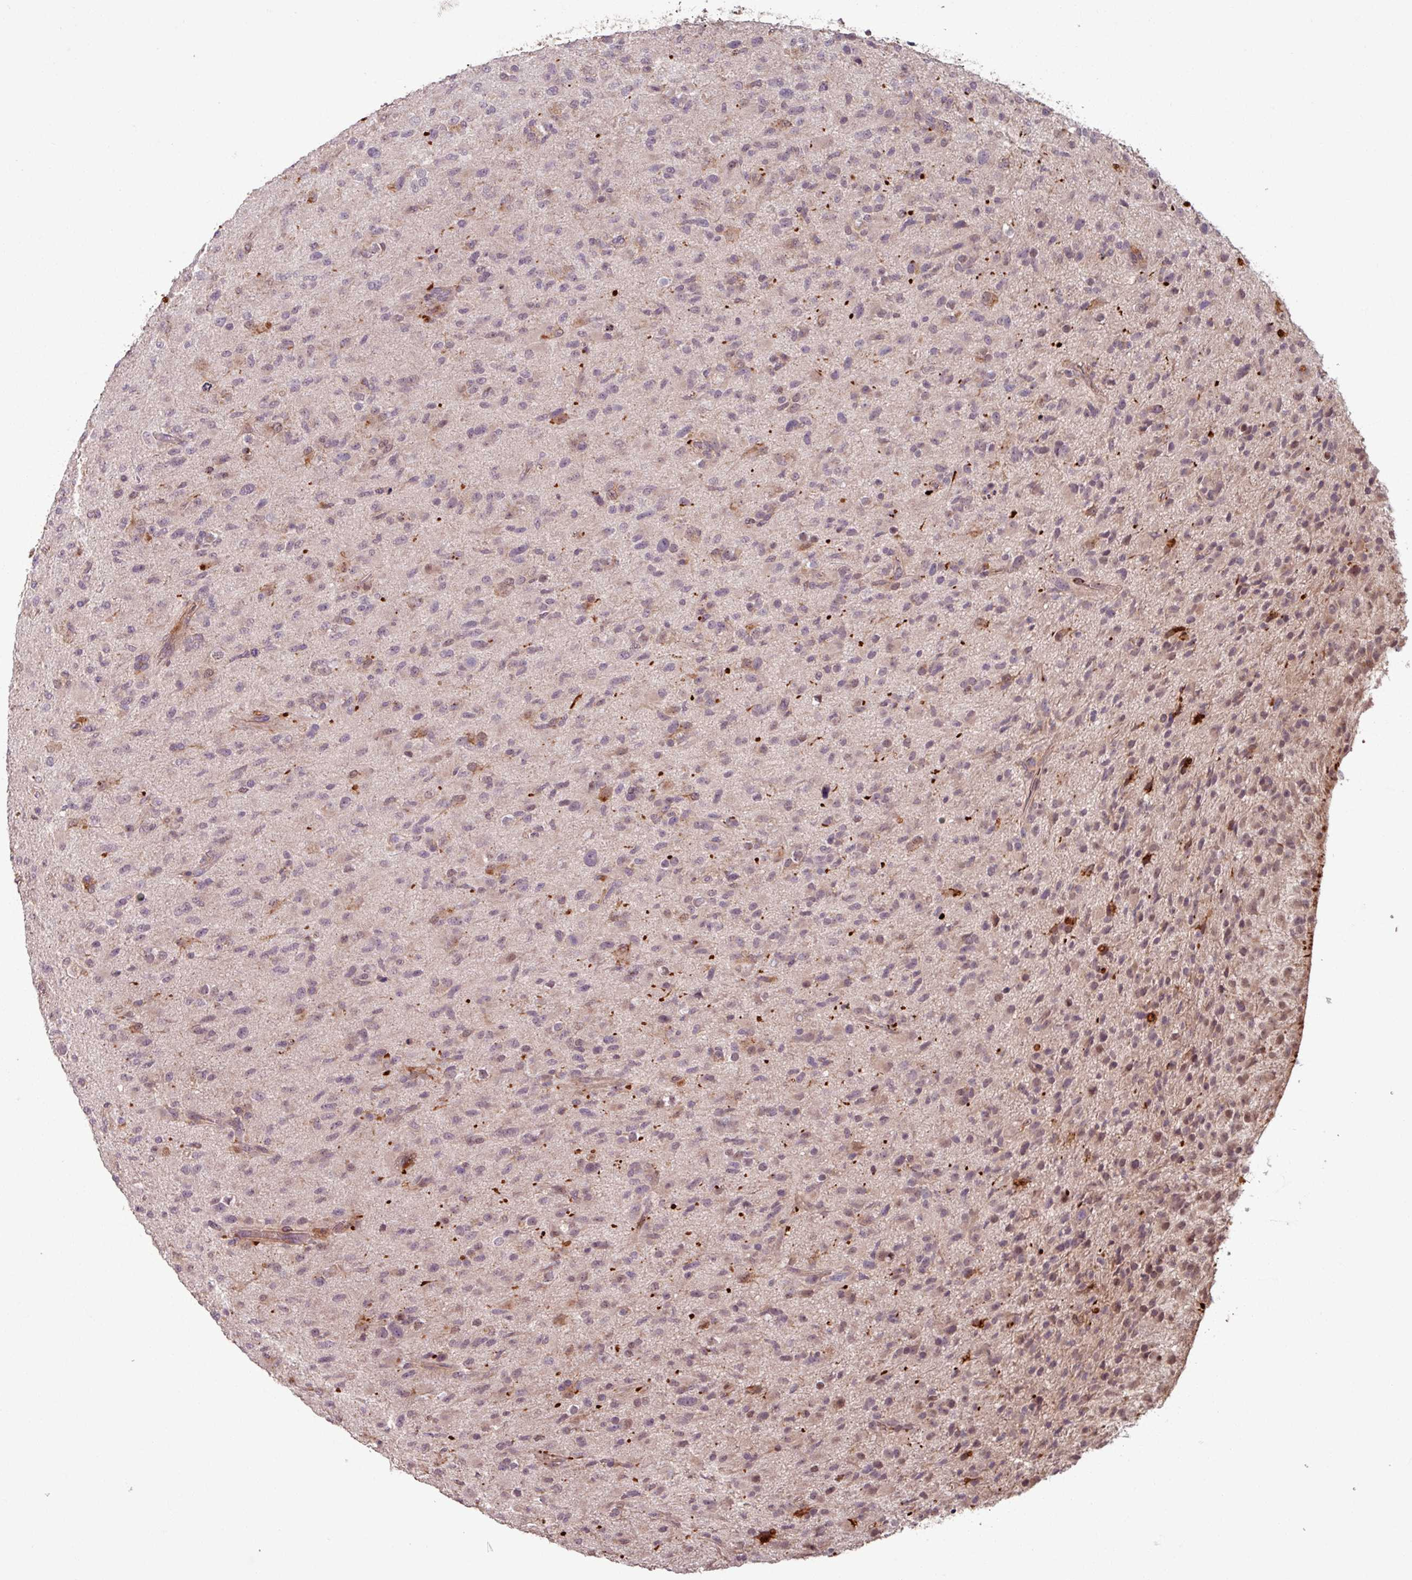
{"staining": {"intensity": "weak", "quantity": "25%-75%", "location": "cytoplasmic/membranous,nuclear"}, "tissue": "glioma", "cell_type": "Tumor cells", "image_type": "cancer", "snomed": [{"axis": "morphology", "description": "Glioma, malignant, Low grade"}, {"axis": "topography", "description": "Brain"}], "caption": "Glioma stained with a brown dye shows weak cytoplasmic/membranous and nuclear positive staining in approximately 25%-75% of tumor cells.", "gene": "OR6B1", "patient": {"sex": "male", "age": 65}}